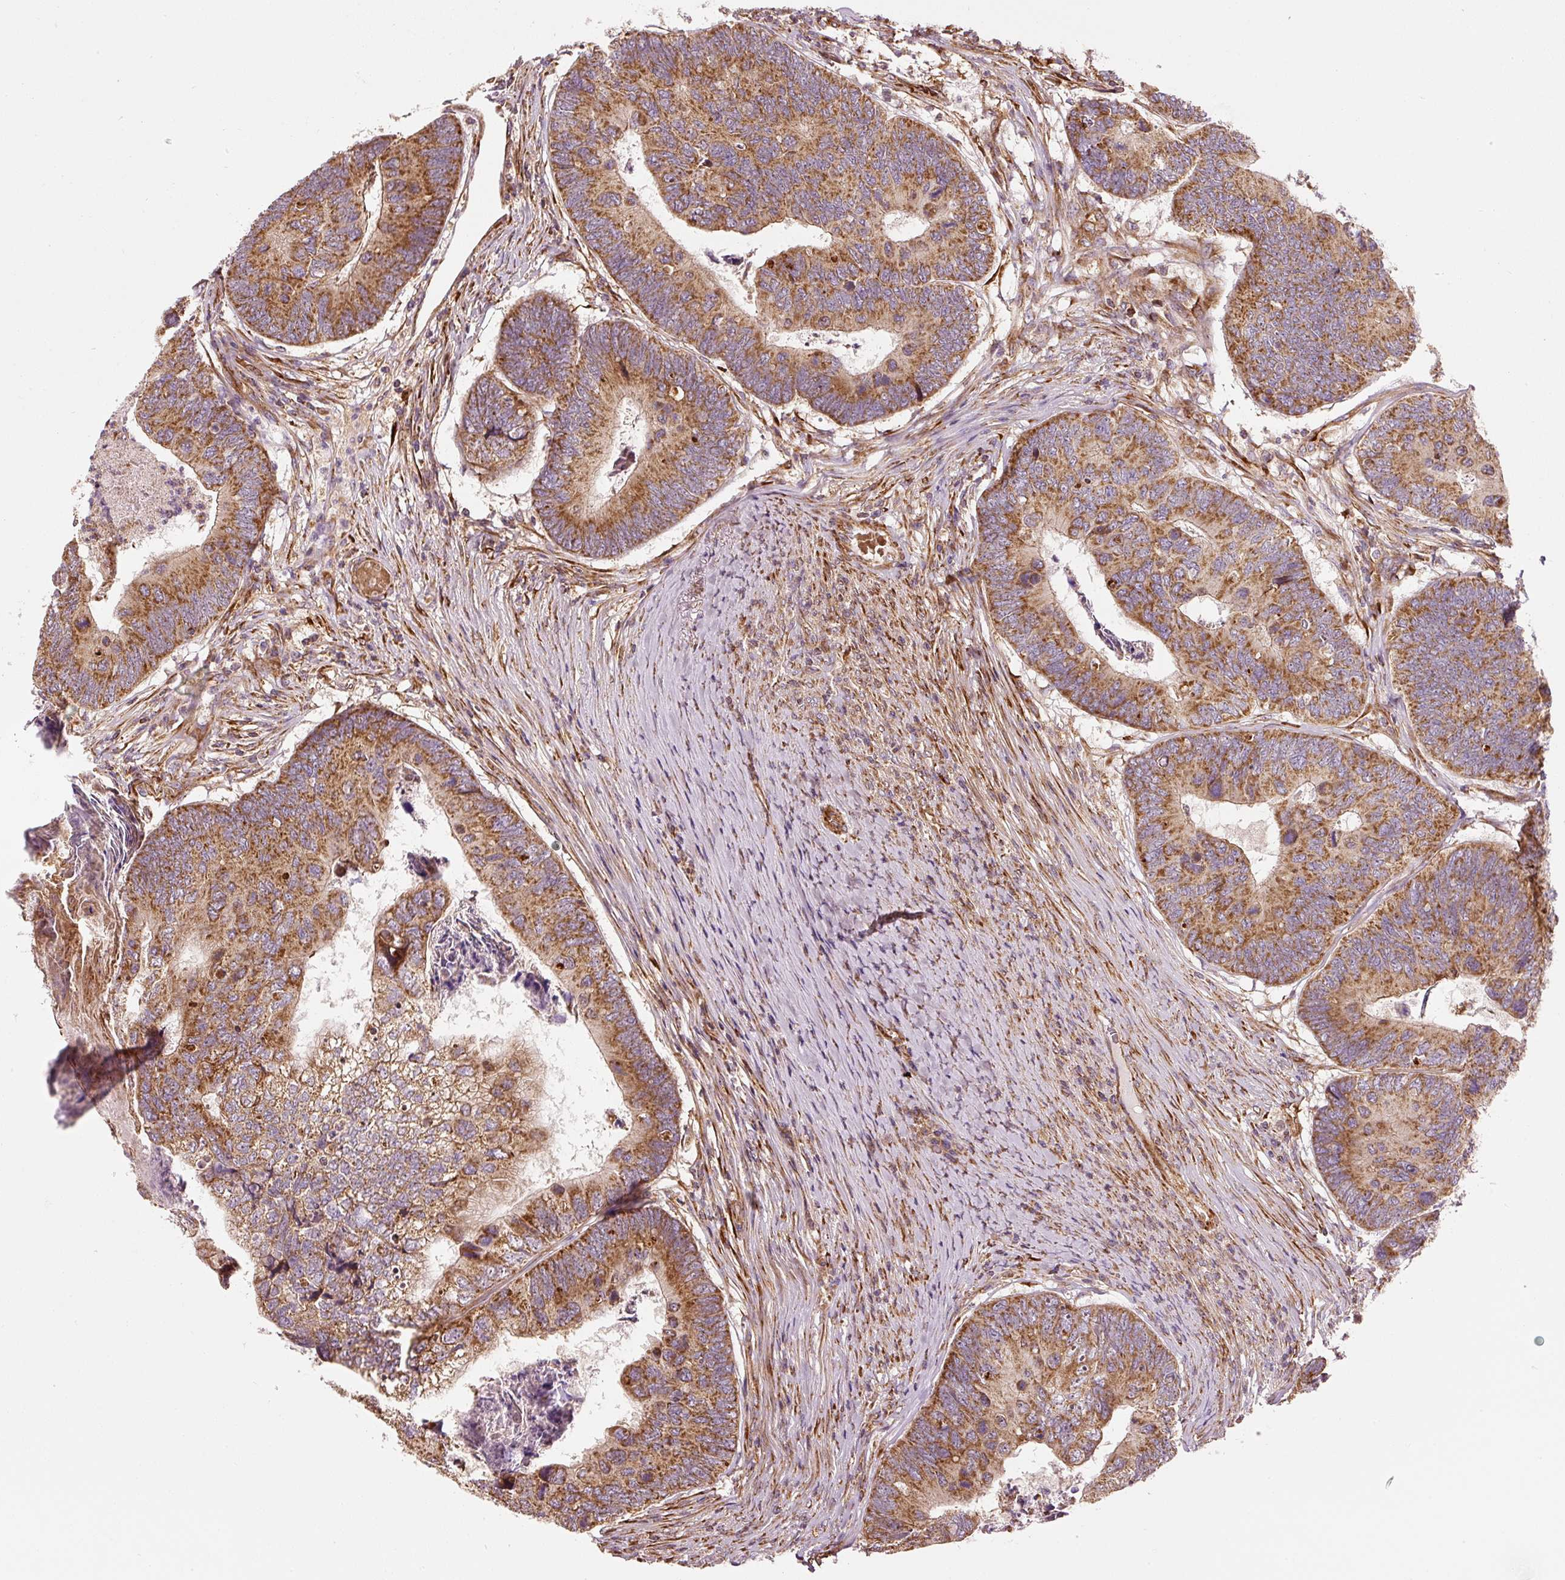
{"staining": {"intensity": "moderate", "quantity": ">75%", "location": "cytoplasmic/membranous"}, "tissue": "colorectal cancer", "cell_type": "Tumor cells", "image_type": "cancer", "snomed": [{"axis": "morphology", "description": "Adenocarcinoma, NOS"}, {"axis": "topography", "description": "Colon"}], "caption": "This is a photomicrograph of immunohistochemistry (IHC) staining of adenocarcinoma (colorectal), which shows moderate positivity in the cytoplasmic/membranous of tumor cells.", "gene": "ISCU", "patient": {"sex": "female", "age": 67}}